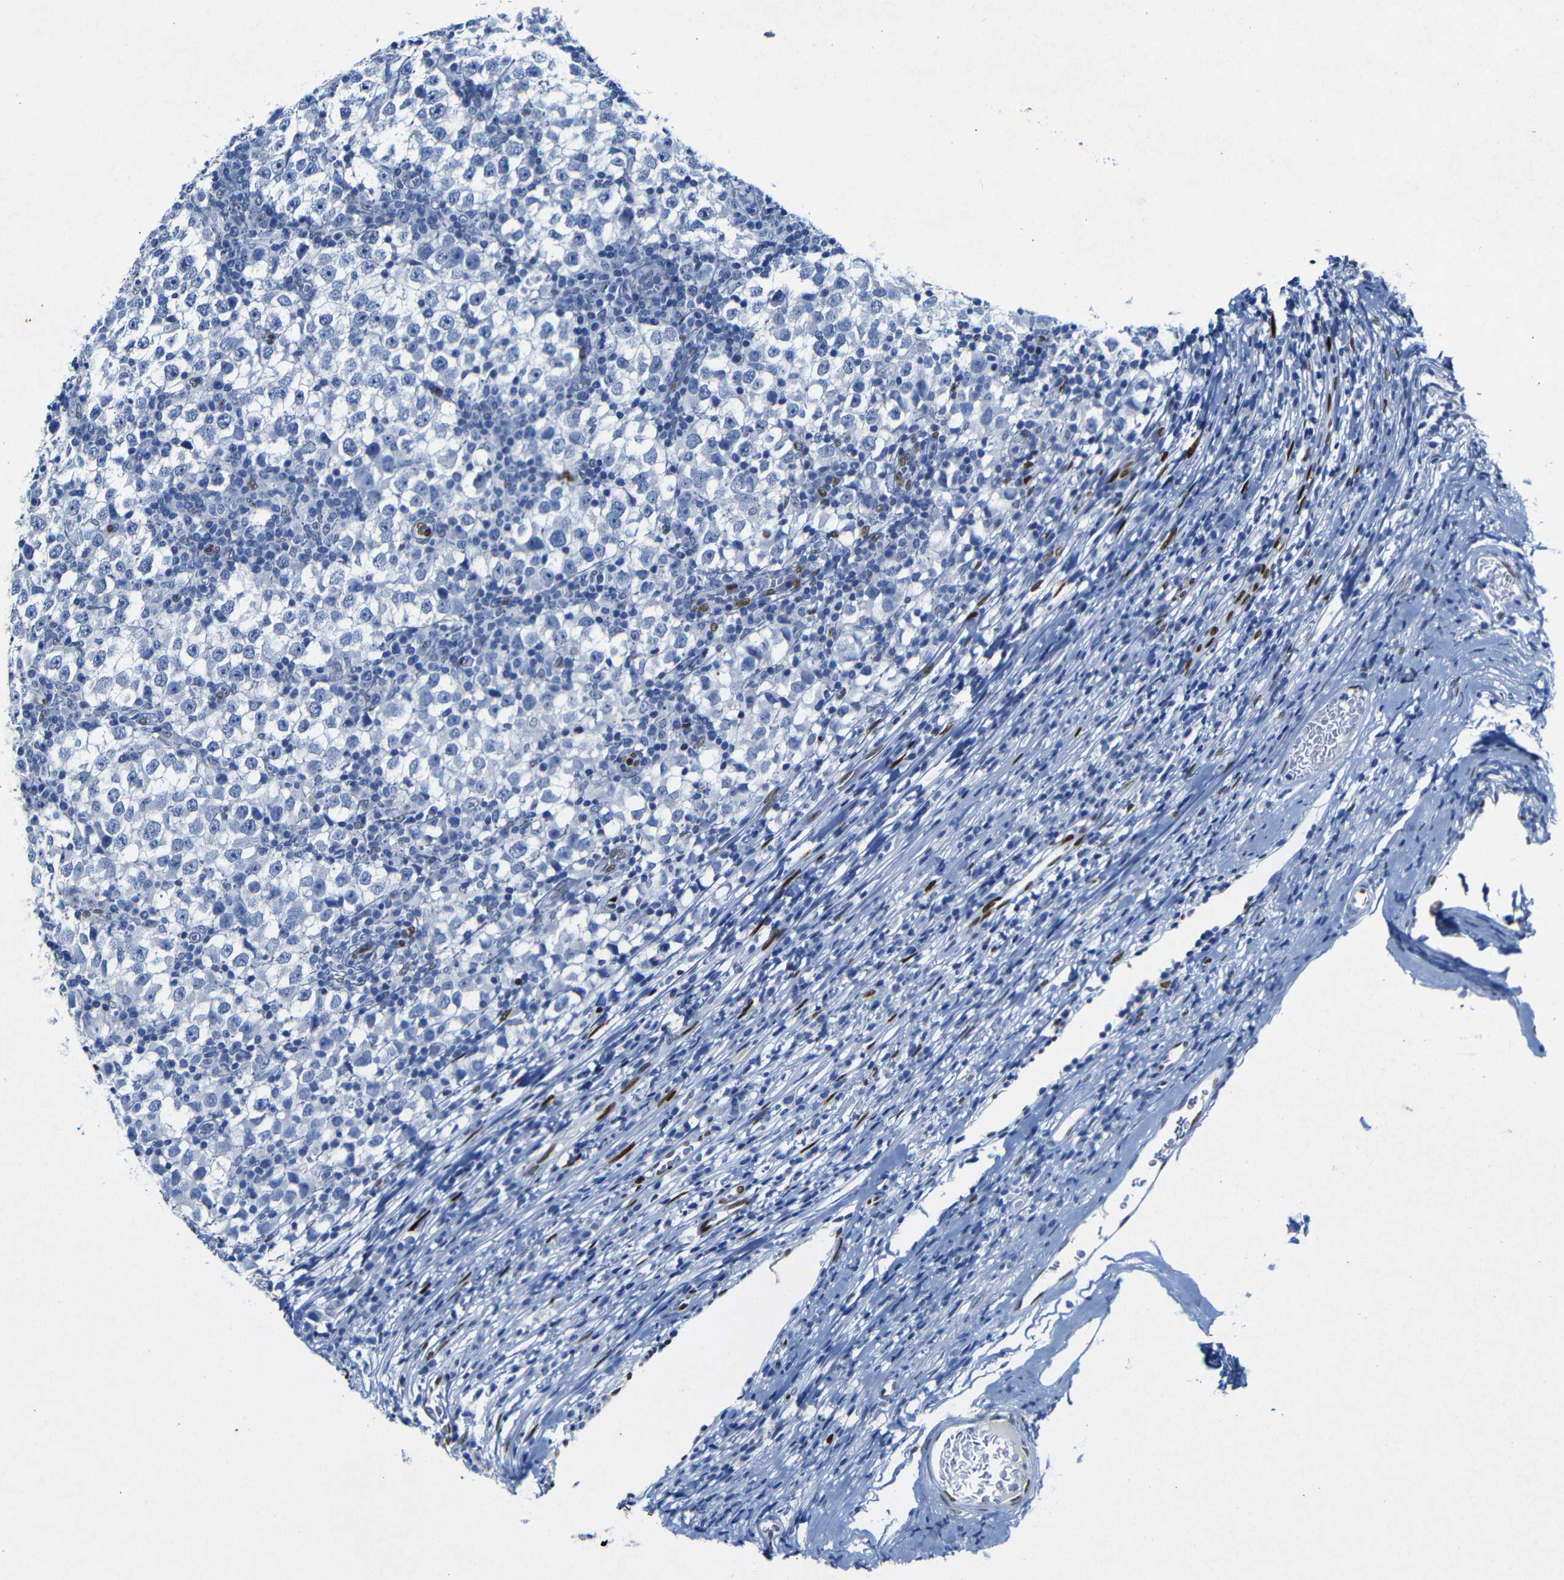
{"staining": {"intensity": "negative", "quantity": "none", "location": "none"}, "tissue": "testis cancer", "cell_type": "Tumor cells", "image_type": "cancer", "snomed": [{"axis": "morphology", "description": "Seminoma, NOS"}, {"axis": "topography", "description": "Testis"}], "caption": "IHC histopathology image of neoplastic tissue: human testis cancer (seminoma) stained with DAB (3,3'-diaminobenzidine) reveals no significant protein staining in tumor cells.", "gene": "FOSL2", "patient": {"sex": "male", "age": 65}}